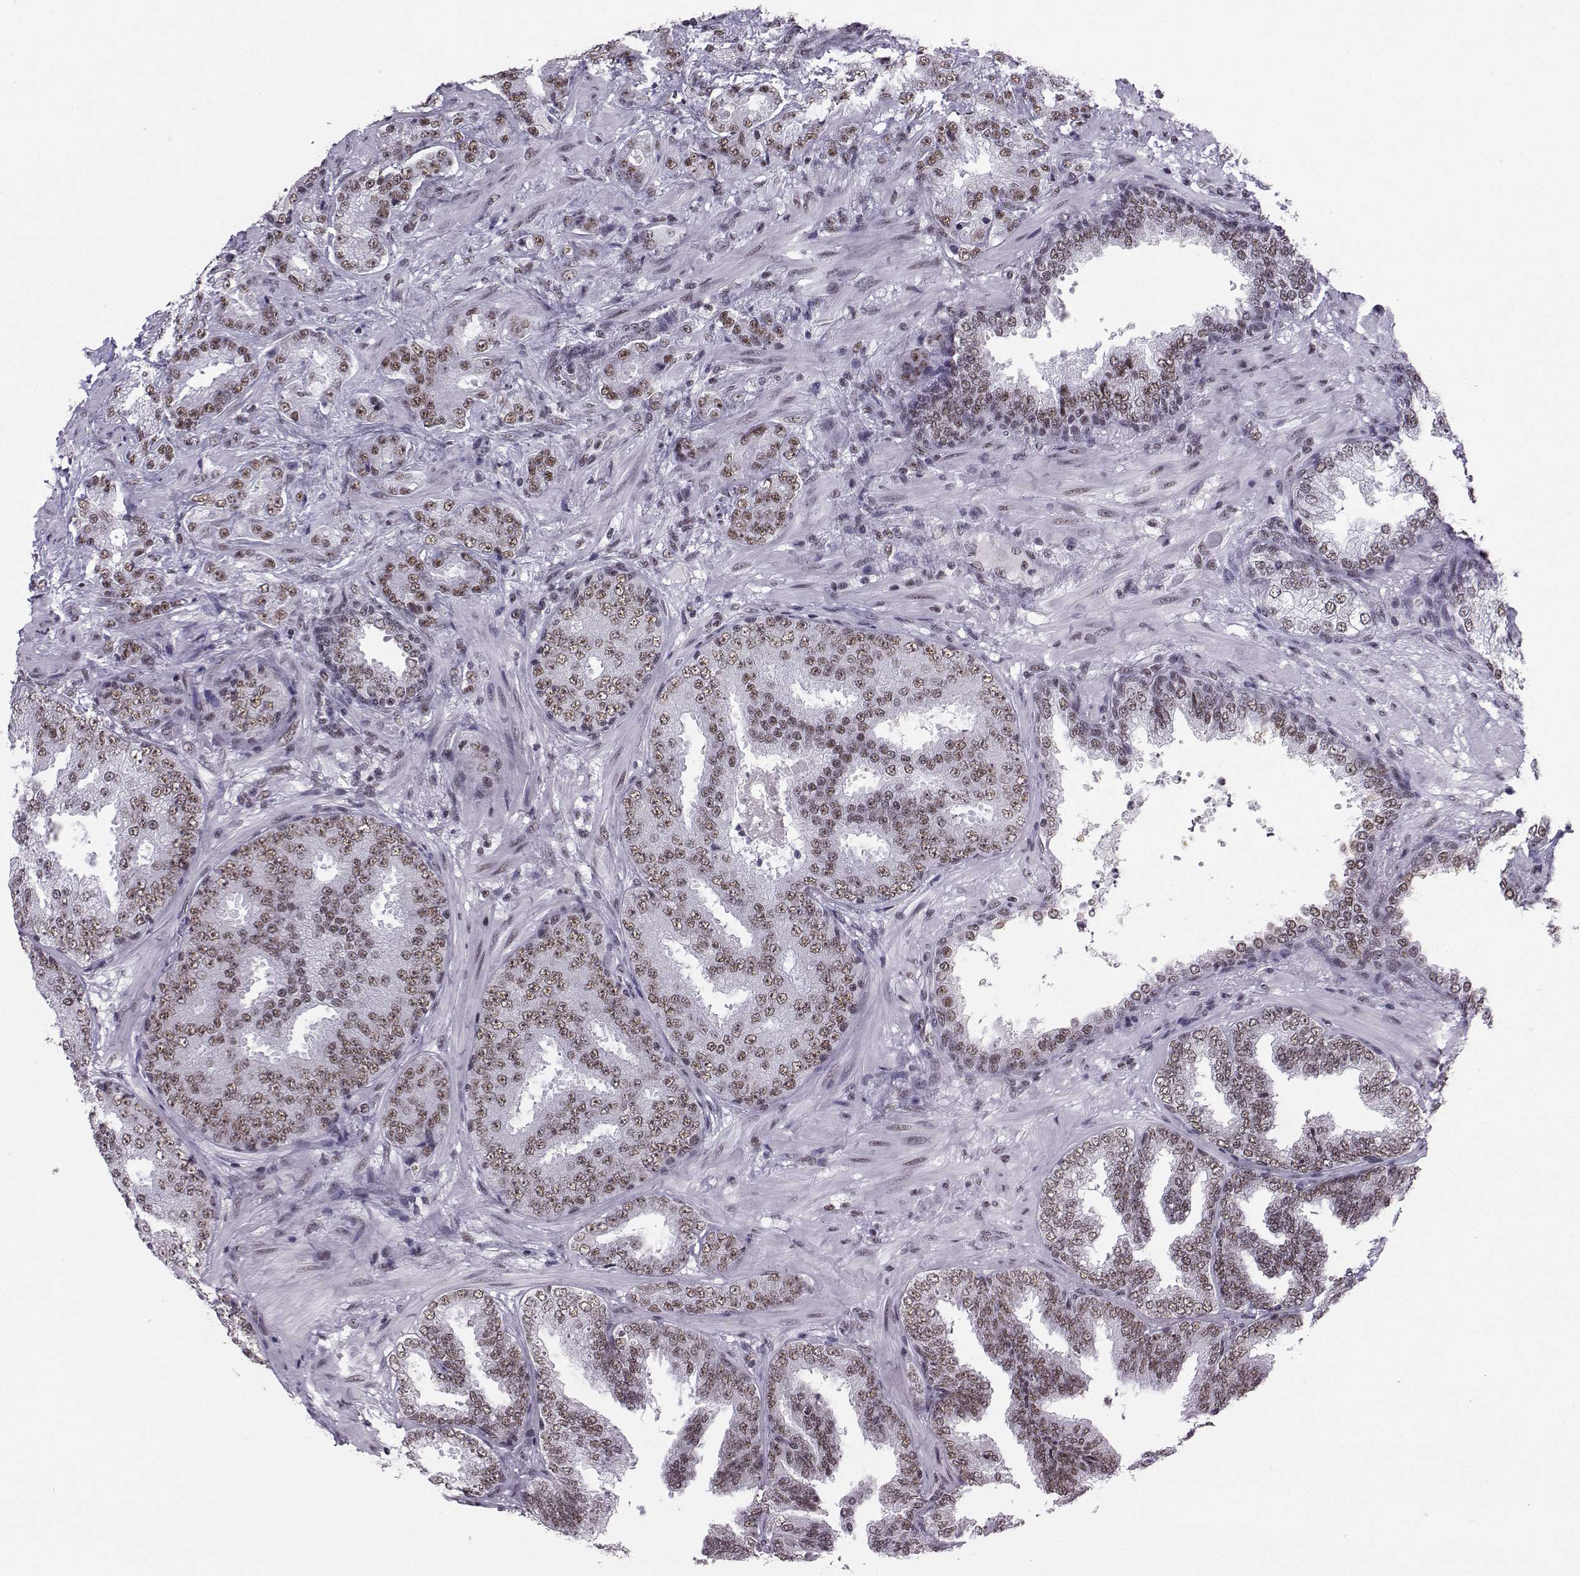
{"staining": {"intensity": "moderate", "quantity": "25%-75%", "location": "nuclear"}, "tissue": "prostate cancer", "cell_type": "Tumor cells", "image_type": "cancer", "snomed": [{"axis": "morphology", "description": "Adenocarcinoma, Low grade"}, {"axis": "topography", "description": "Prostate"}], "caption": "Immunohistochemistry image of neoplastic tissue: prostate adenocarcinoma (low-grade) stained using immunohistochemistry (IHC) demonstrates medium levels of moderate protein expression localized specifically in the nuclear of tumor cells, appearing as a nuclear brown color.", "gene": "SNRPB2", "patient": {"sex": "male", "age": 68}}